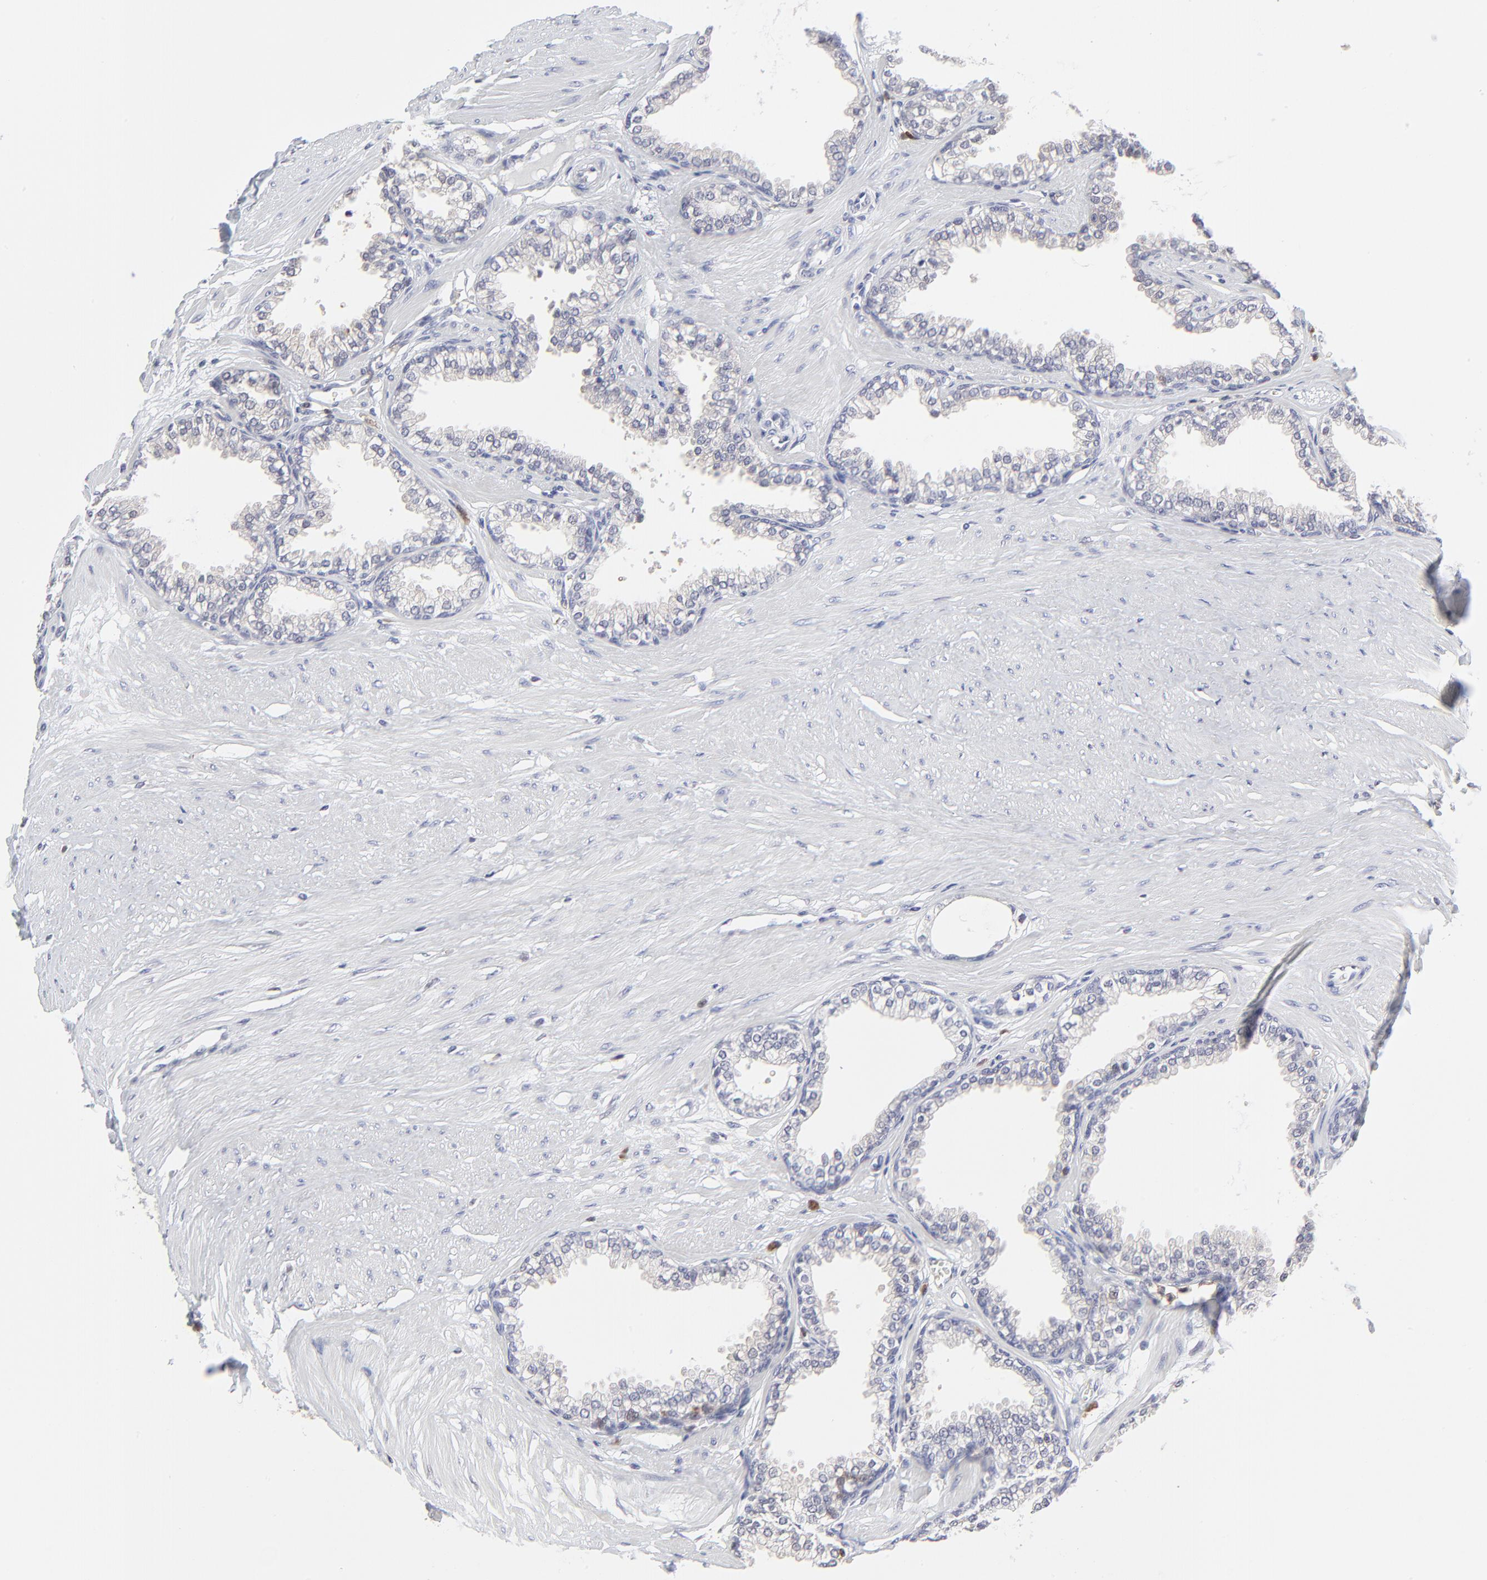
{"staining": {"intensity": "negative", "quantity": "none", "location": "none"}, "tissue": "prostate", "cell_type": "Glandular cells", "image_type": "normal", "snomed": [{"axis": "morphology", "description": "Normal tissue, NOS"}, {"axis": "topography", "description": "Prostate"}], "caption": "This is a micrograph of immunohistochemistry (IHC) staining of benign prostate, which shows no positivity in glandular cells. The staining is performed using DAB brown chromogen with nuclei counter-stained in using hematoxylin.", "gene": "CASP3", "patient": {"sex": "male", "age": 64}}